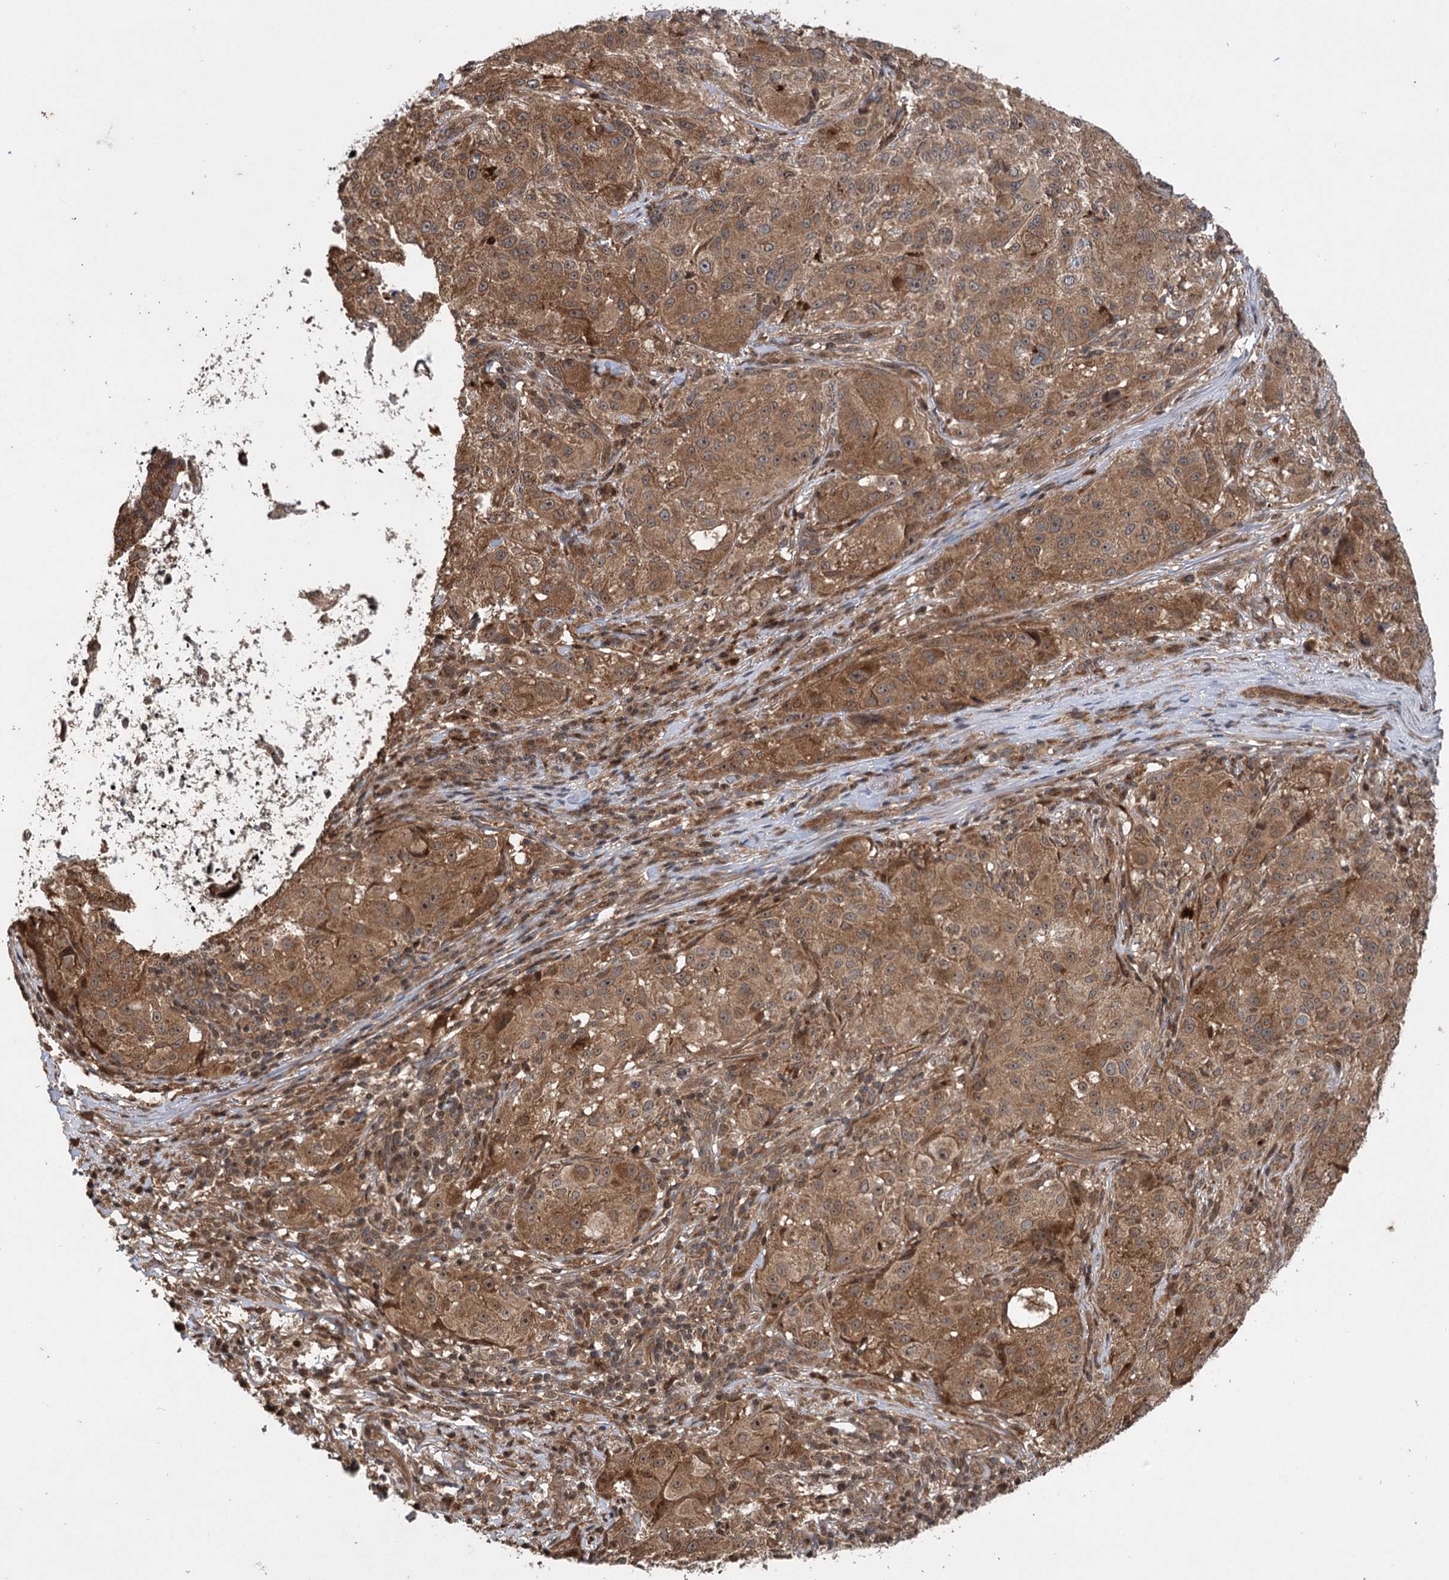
{"staining": {"intensity": "moderate", "quantity": ">75%", "location": "cytoplasmic/membranous"}, "tissue": "melanoma", "cell_type": "Tumor cells", "image_type": "cancer", "snomed": [{"axis": "morphology", "description": "Necrosis, NOS"}, {"axis": "morphology", "description": "Malignant melanoma, NOS"}, {"axis": "topography", "description": "Skin"}], "caption": "Malignant melanoma tissue exhibits moderate cytoplasmic/membranous positivity in approximately >75% of tumor cells", "gene": "INSIG2", "patient": {"sex": "female", "age": 87}}